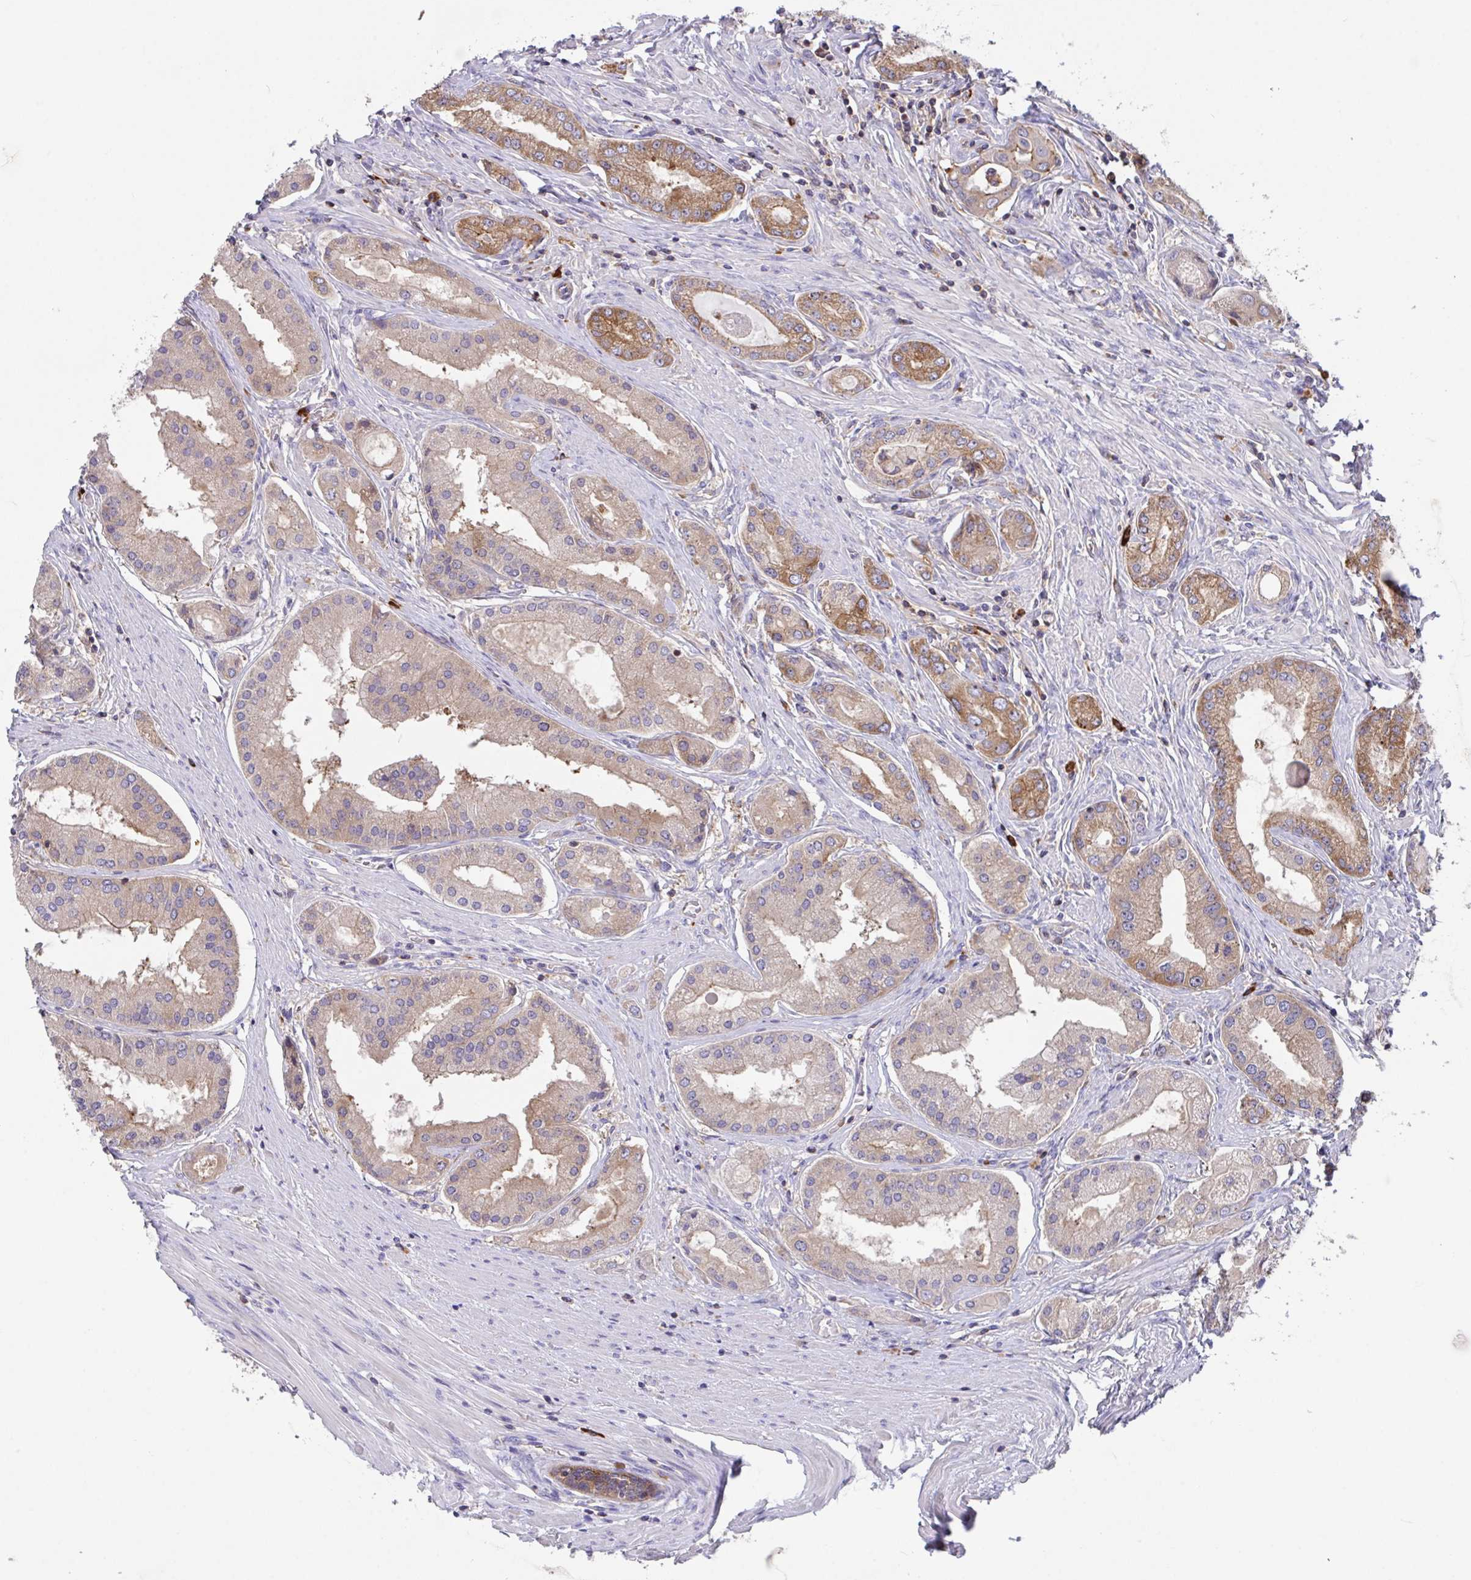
{"staining": {"intensity": "moderate", "quantity": ">75%", "location": "cytoplasmic/membranous"}, "tissue": "prostate cancer", "cell_type": "Tumor cells", "image_type": "cancer", "snomed": [{"axis": "morphology", "description": "Adenocarcinoma, High grade"}, {"axis": "topography", "description": "Prostate"}], "caption": "Protein expression analysis of human prostate cancer reveals moderate cytoplasmic/membranous staining in about >75% of tumor cells.", "gene": "YARS2", "patient": {"sex": "male", "age": 67}}